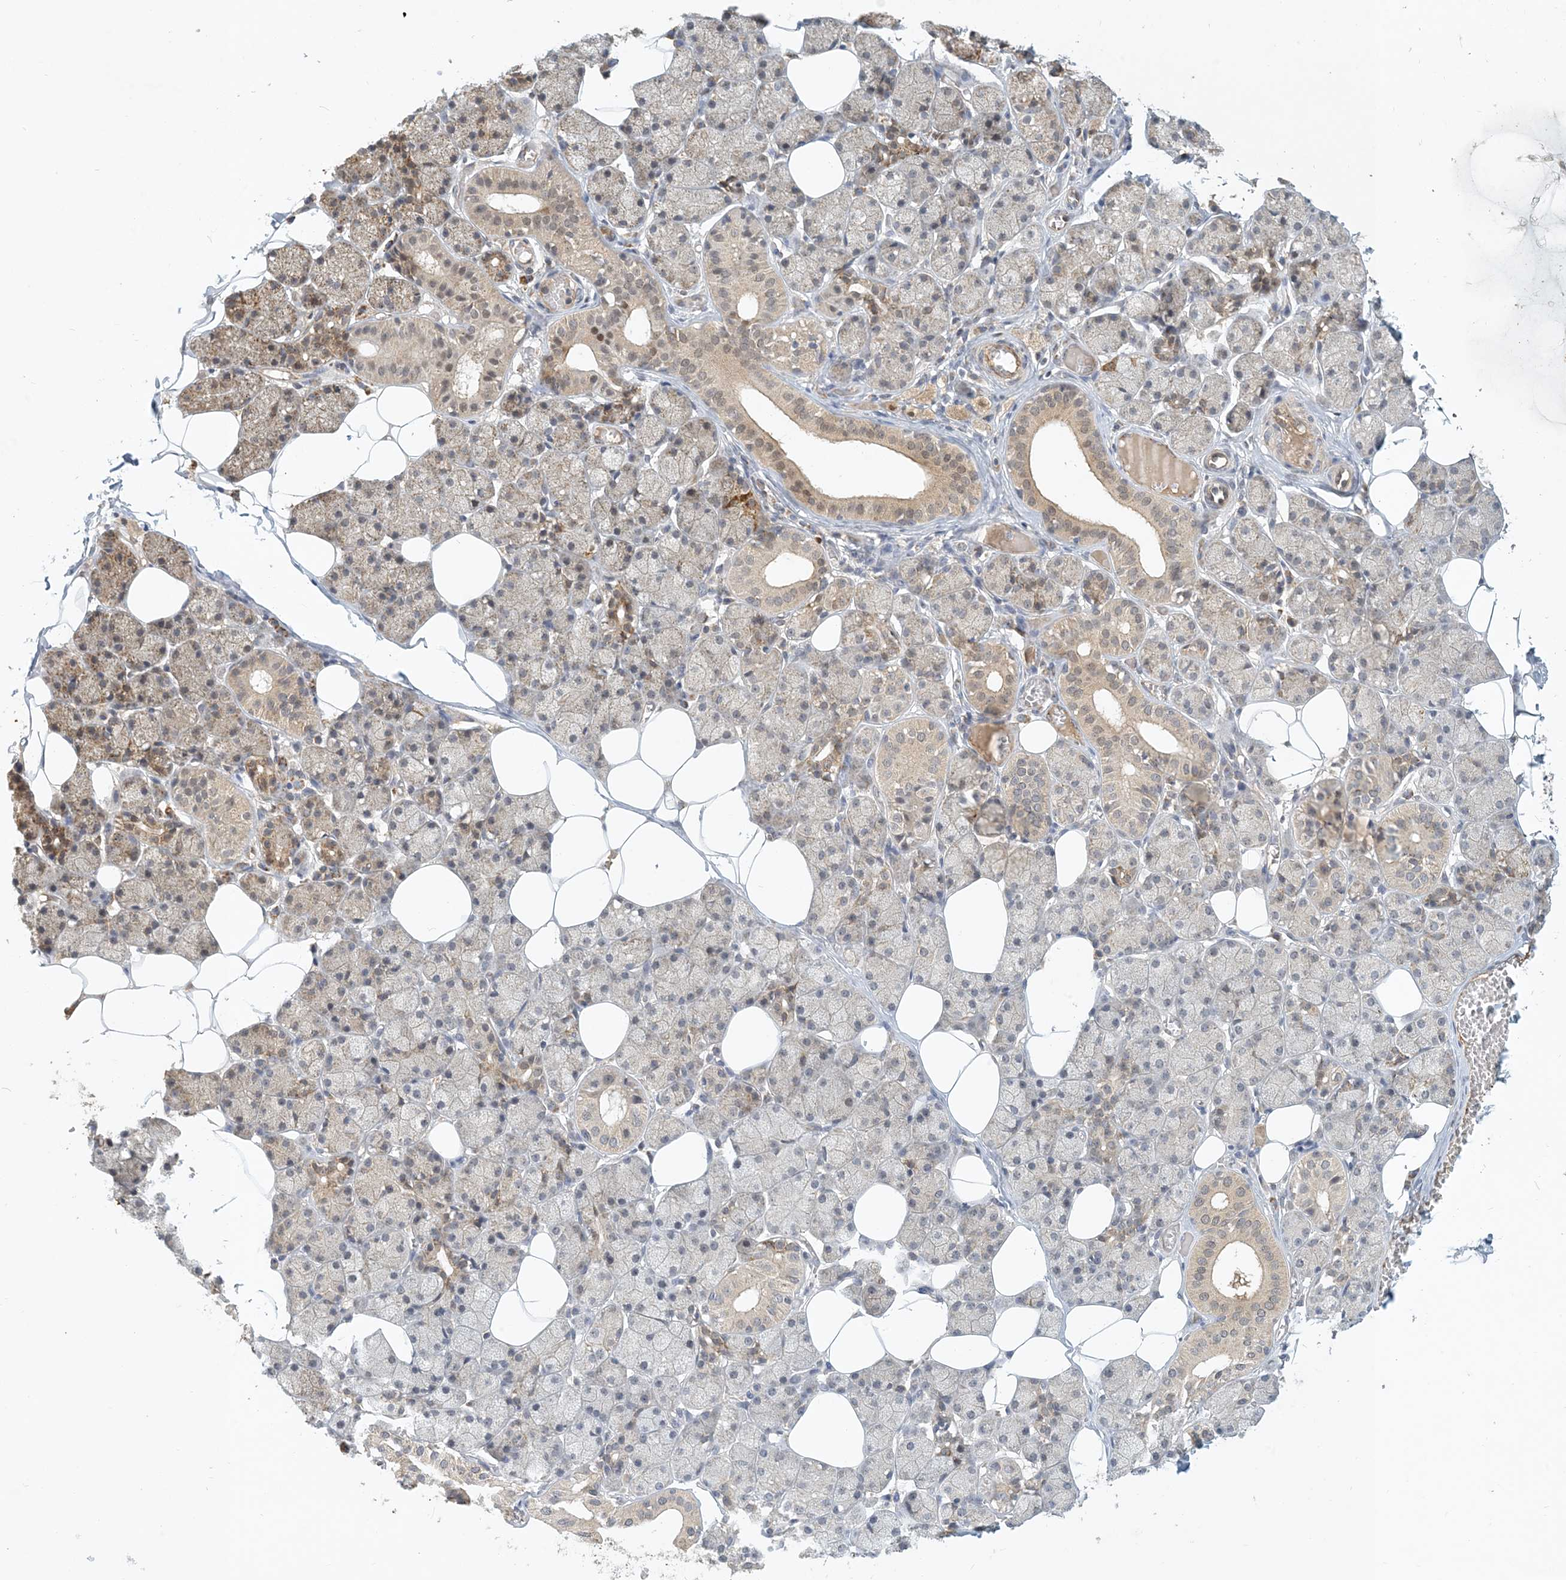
{"staining": {"intensity": "moderate", "quantity": "<25%", "location": "cytoplasmic/membranous"}, "tissue": "salivary gland", "cell_type": "Glandular cells", "image_type": "normal", "snomed": [{"axis": "morphology", "description": "Normal tissue, NOS"}, {"axis": "topography", "description": "Salivary gland"}], "caption": "An immunohistochemistry (IHC) histopathology image of normal tissue is shown. Protein staining in brown shows moderate cytoplasmic/membranous positivity in salivary gland within glandular cells.", "gene": "ZBTB3", "patient": {"sex": "female", "age": 33}}